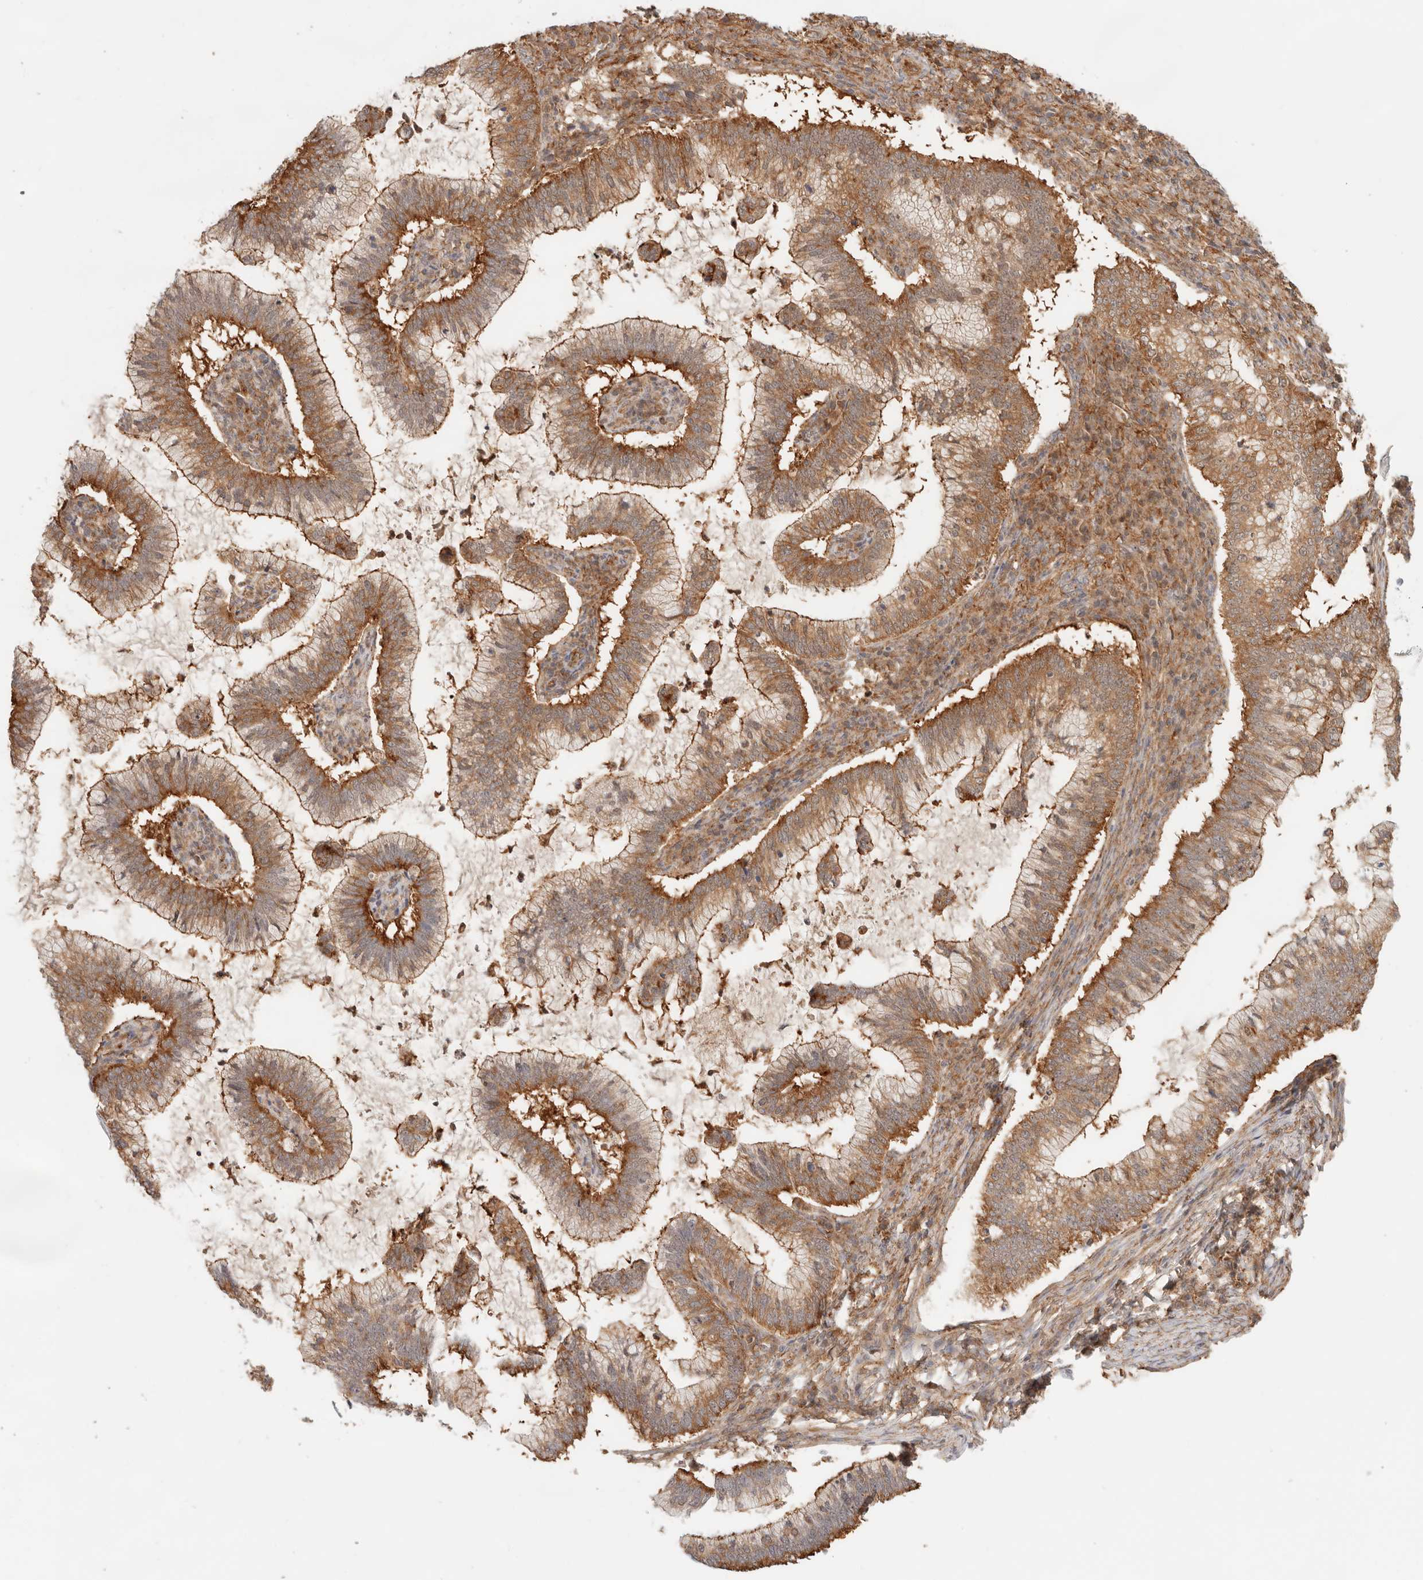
{"staining": {"intensity": "moderate", "quantity": ">75%", "location": "cytoplasmic/membranous"}, "tissue": "cervical cancer", "cell_type": "Tumor cells", "image_type": "cancer", "snomed": [{"axis": "morphology", "description": "Adenocarcinoma, NOS"}, {"axis": "topography", "description": "Cervix"}], "caption": "There is medium levels of moderate cytoplasmic/membranous staining in tumor cells of cervical cancer, as demonstrated by immunohistochemical staining (brown color).", "gene": "HEXD", "patient": {"sex": "female", "age": 36}}